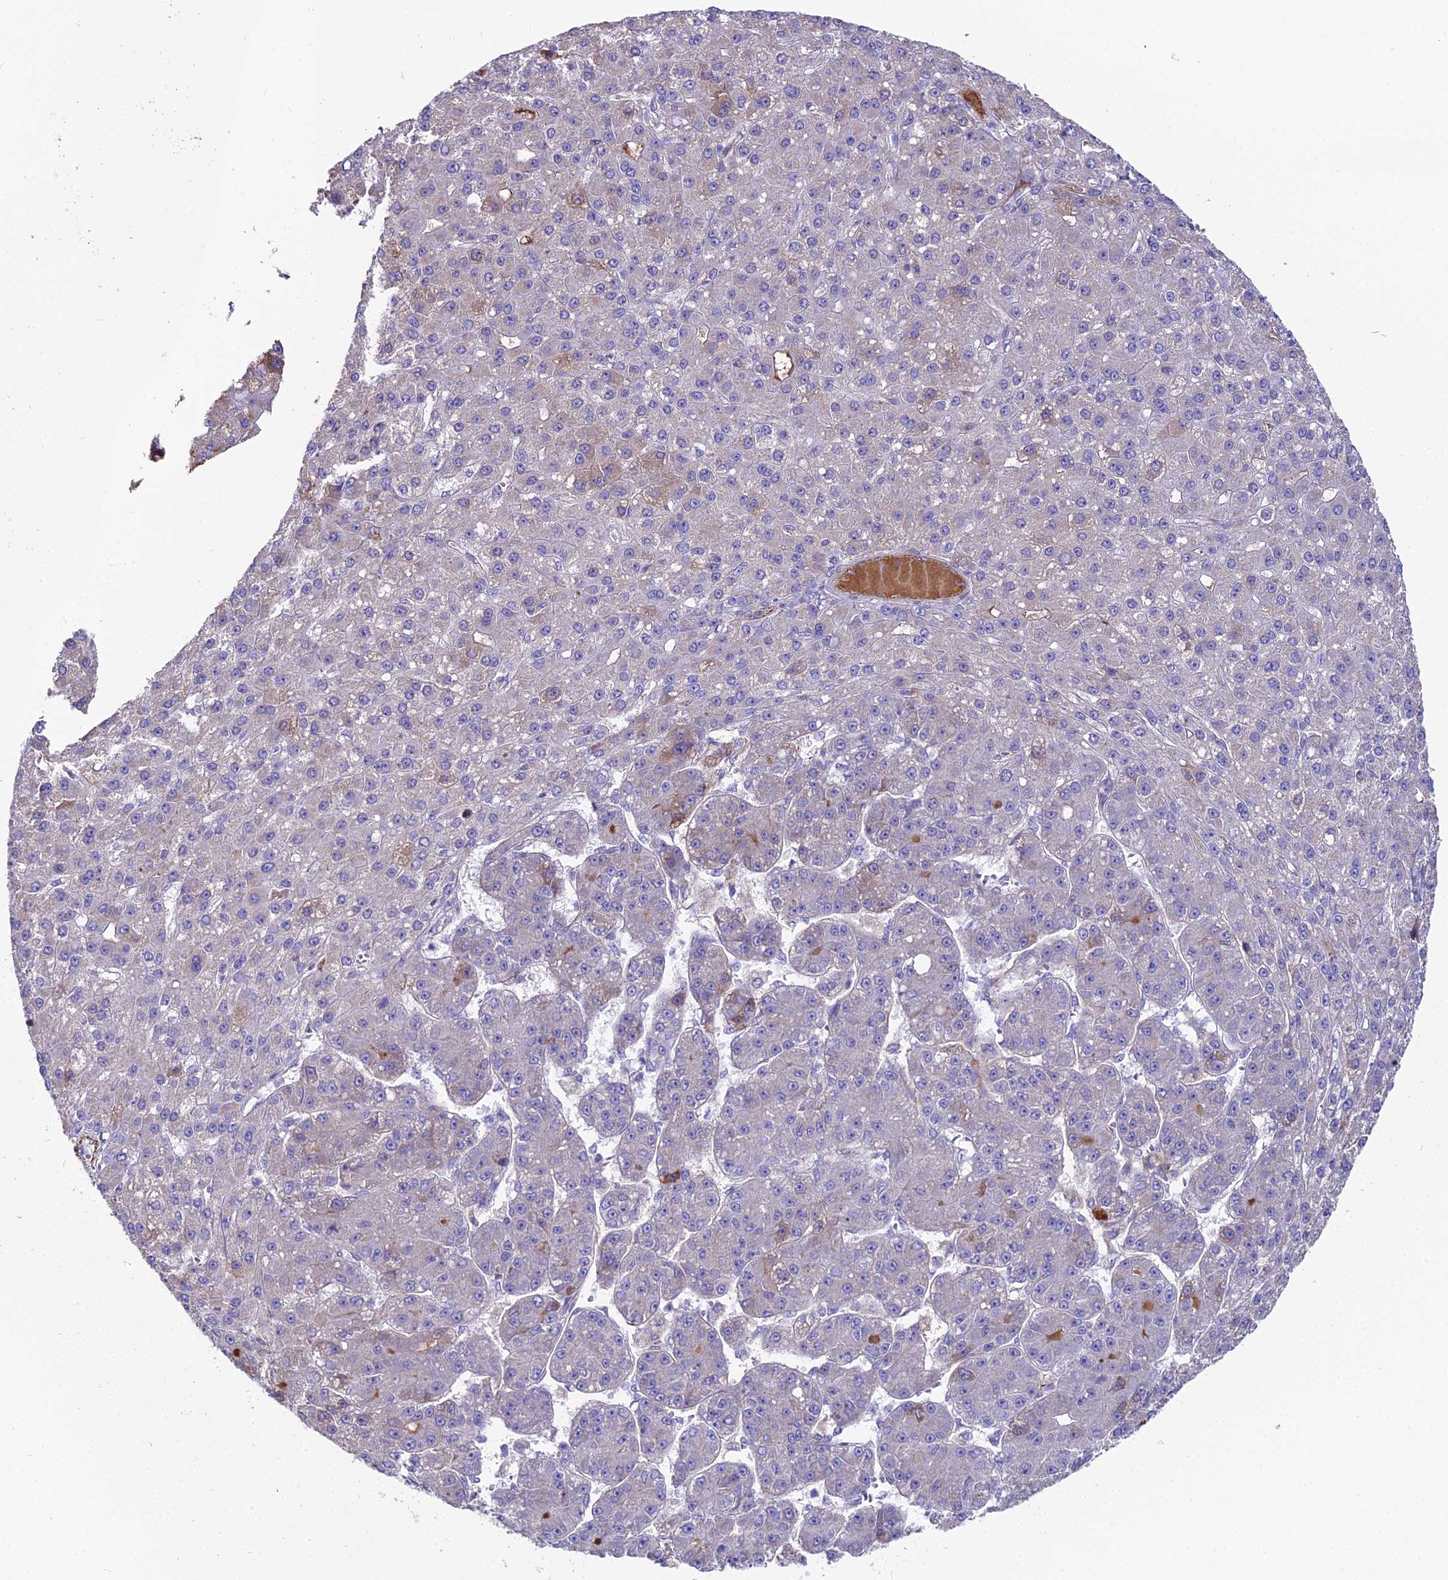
{"staining": {"intensity": "negative", "quantity": "none", "location": "none"}, "tissue": "liver cancer", "cell_type": "Tumor cells", "image_type": "cancer", "snomed": [{"axis": "morphology", "description": "Carcinoma, Hepatocellular, NOS"}, {"axis": "topography", "description": "Liver"}], "caption": "Human liver cancer (hepatocellular carcinoma) stained for a protein using immunohistochemistry (IHC) reveals no expression in tumor cells.", "gene": "BEX4", "patient": {"sex": "male", "age": 67}}